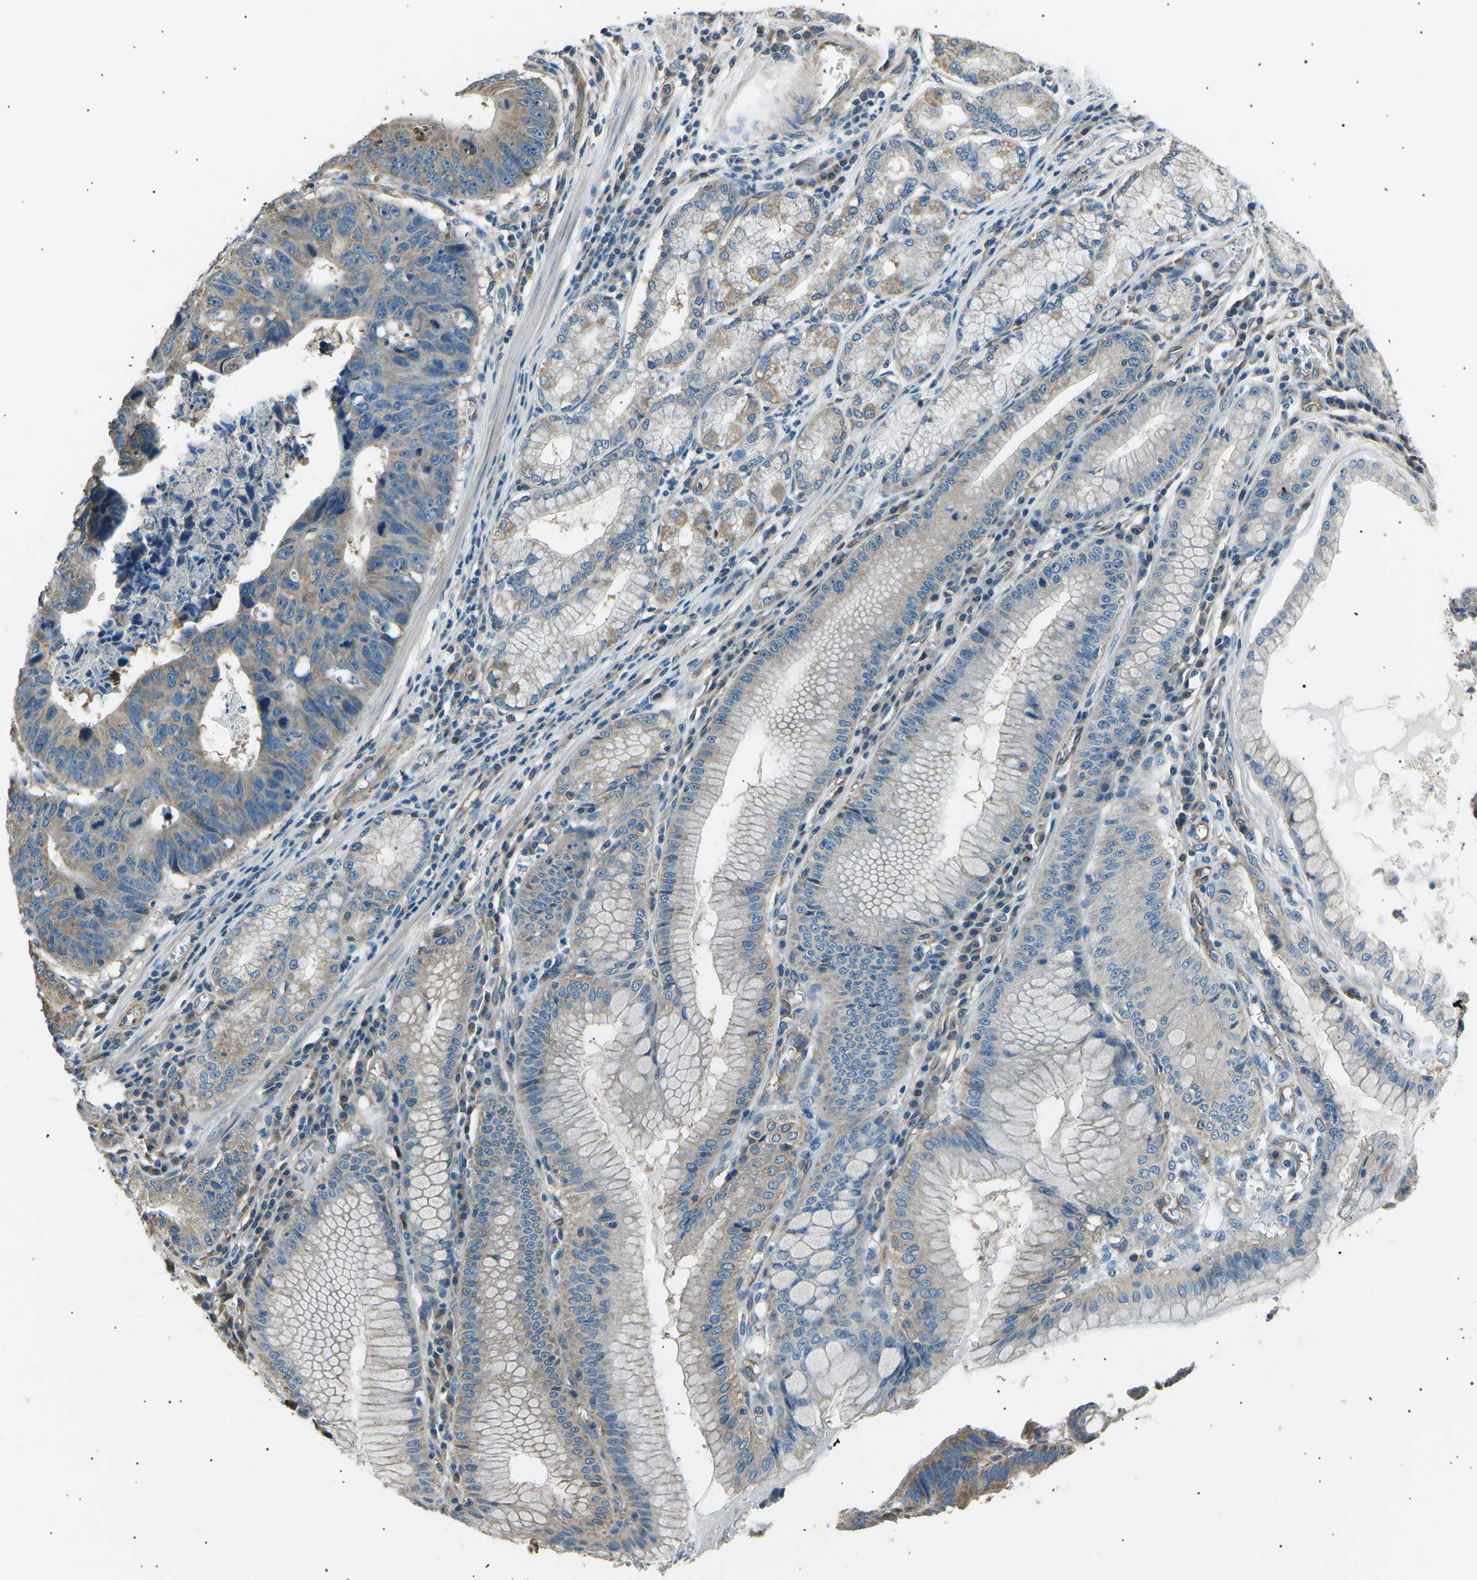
{"staining": {"intensity": "moderate", "quantity": ">75%", "location": "cytoplasmic/membranous"}, "tissue": "stomach cancer", "cell_type": "Tumor cells", "image_type": "cancer", "snomed": [{"axis": "morphology", "description": "Adenocarcinoma, NOS"}, {"axis": "topography", "description": "Stomach"}], "caption": "Stomach cancer tissue exhibits moderate cytoplasmic/membranous staining in about >75% of tumor cells, visualized by immunohistochemistry. Immunohistochemistry stains the protein in brown and the nuclei are stained blue.", "gene": "SLK", "patient": {"sex": "male", "age": 59}}